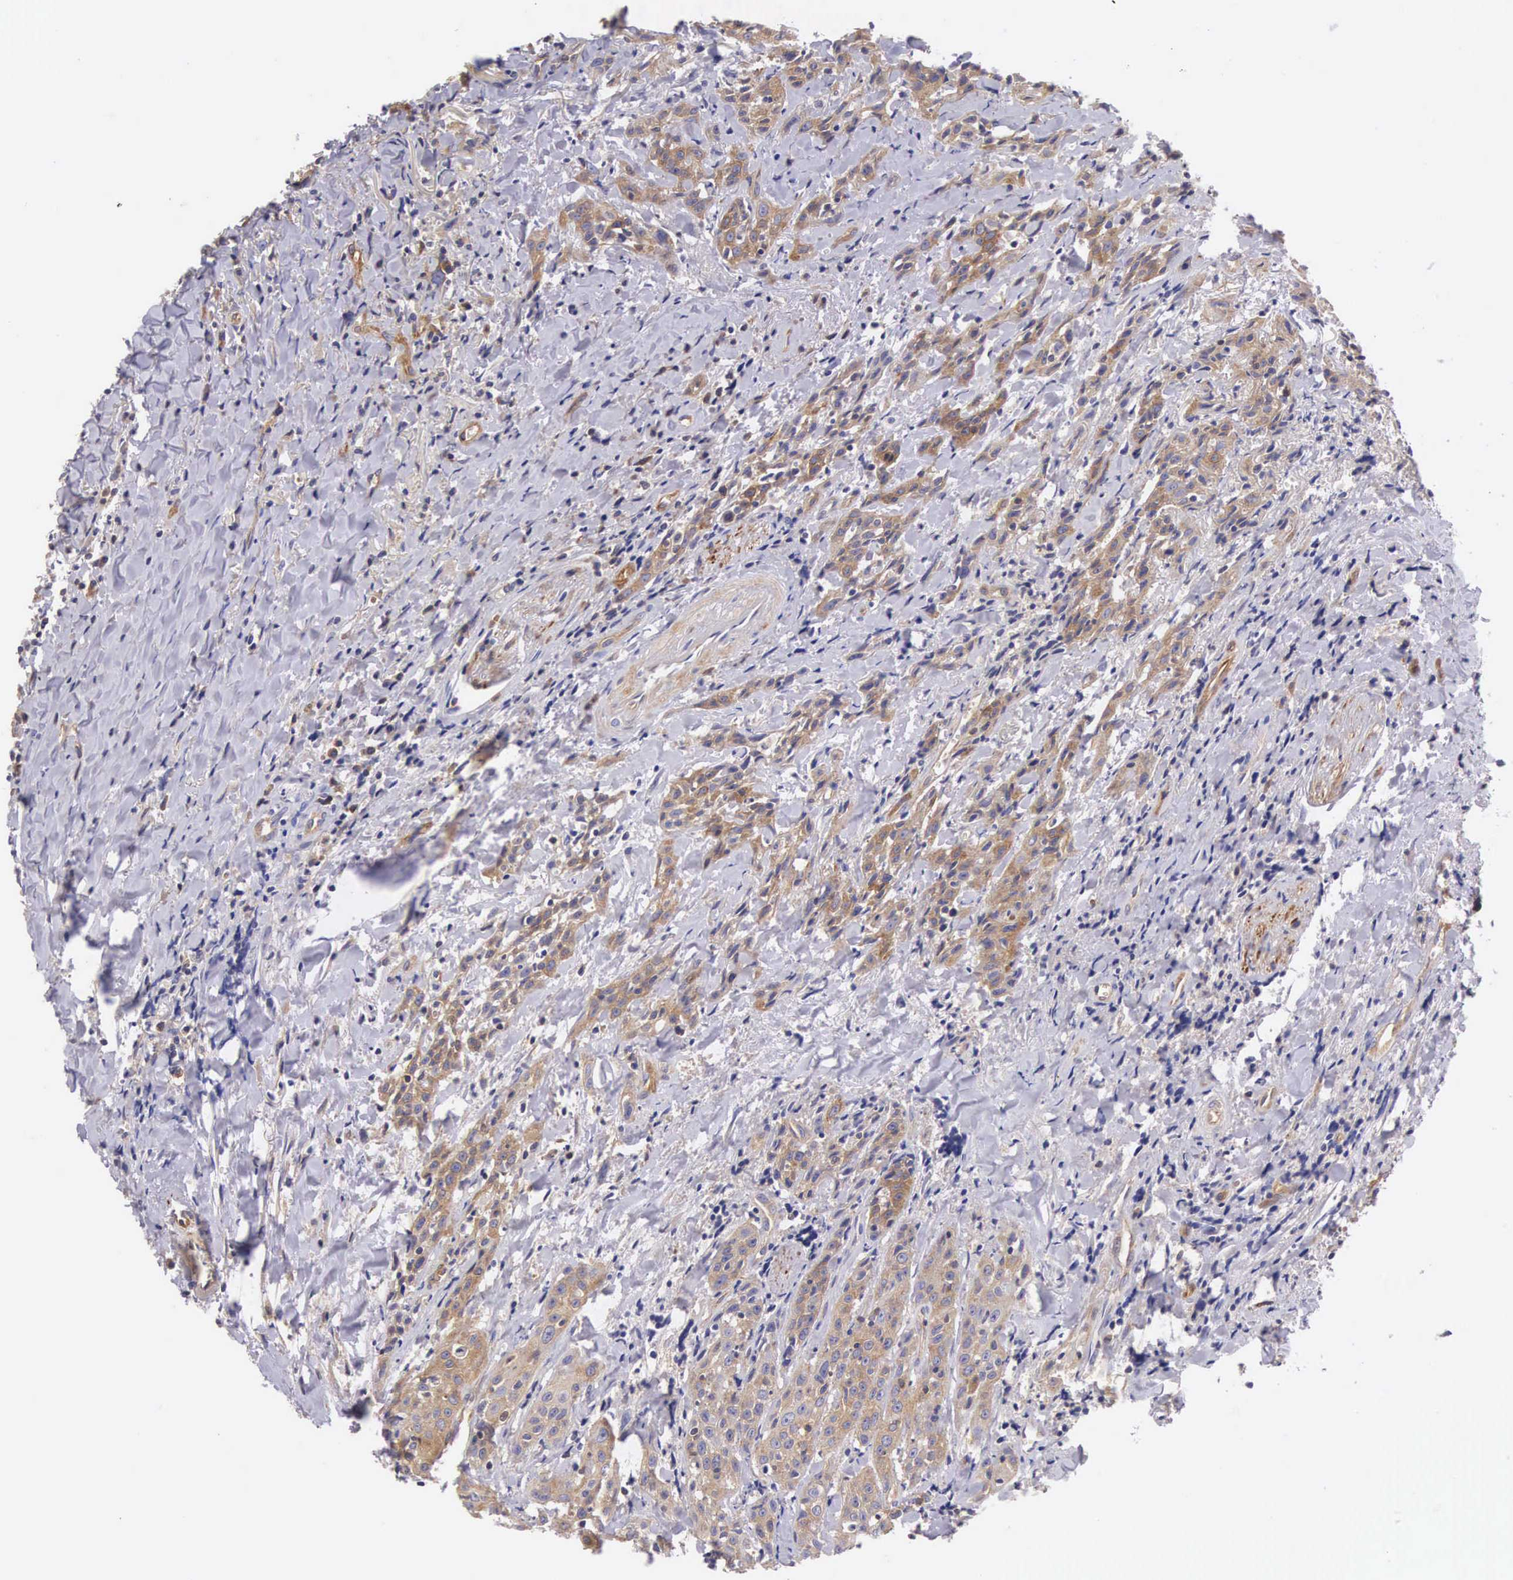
{"staining": {"intensity": "moderate", "quantity": "25%-75%", "location": "cytoplasmic/membranous"}, "tissue": "head and neck cancer", "cell_type": "Tumor cells", "image_type": "cancer", "snomed": [{"axis": "morphology", "description": "Squamous cell carcinoma, NOS"}, {"axis": "topography", "description": "Oral tissue"}, {"axis": "topography", "description": "Head-Neck"}], "caption": "Moderate cytoplasmic/membranous protein positivity is seen in approximately 25%-75% of tumor cells in head and neck cancer (squamous cell carcinoma). (brown staining indicates protein expression, while blue staining denotes nuclei).", "gene": "OSBPL3", "patient": {"sex": "female", "age": 82}}